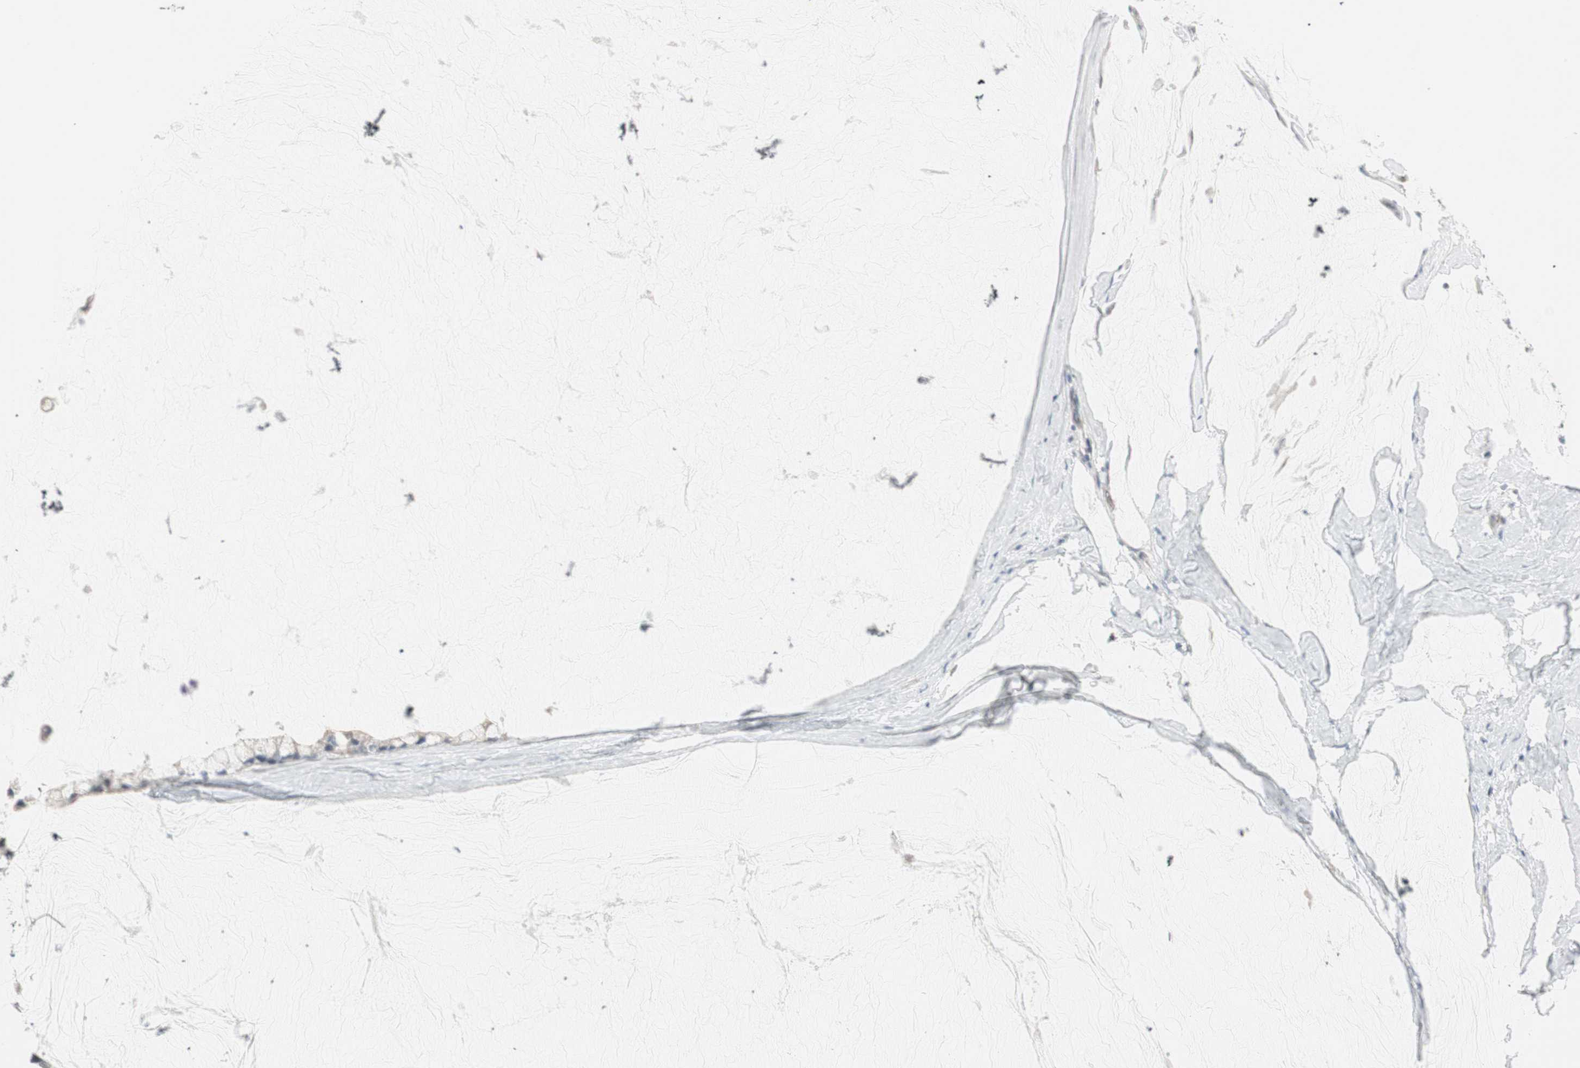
{"staining": {"intensity": "negative", "quantity": "none", "location": "none"}, "tissue": "ovarian cancer", "cell_type": "Tumor cells", "image_type": "cancer", "snomed": [{"axis": "morphology", "description": "Cystadenocarcinoma, mucinous, NOS"}, {"axis": "topography", "description": "Ovary"}], "caption": "A micrograph of ovarian mucinous cystadenocarcinoma stained for a protein displays no brown staining in tumor cells.", "gene": "DMPK", "patient": {"sex": "female", "age": 39}}